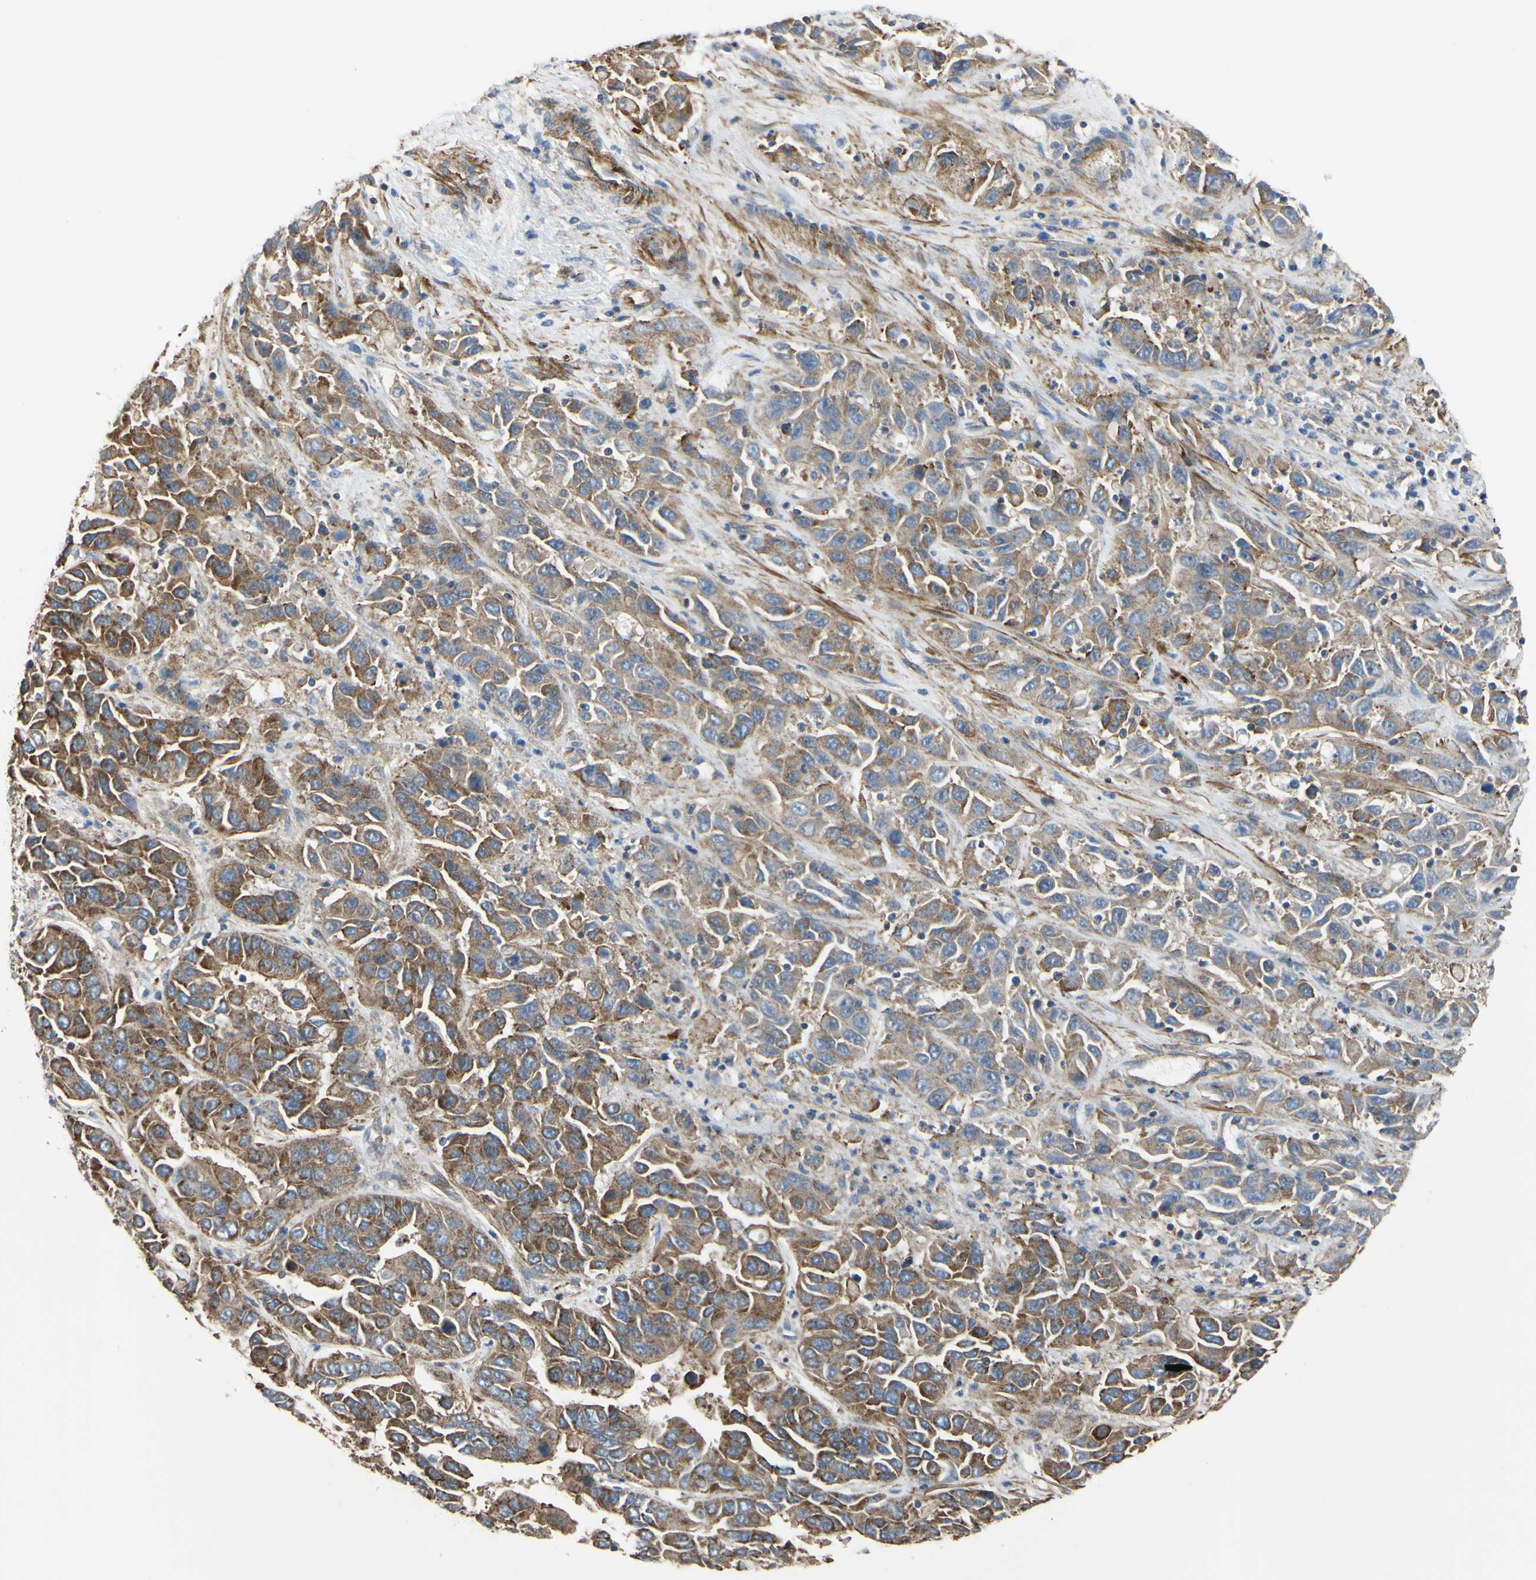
{"staining": {"intensity": "moderate", "quantity": ">75%", "location": "cytoplasmic/membranous"}, "tissue": "liver cancer", "cell_type": "Tumor cells", "image_type": "cancer", "snomed": [{"axis": "morphology", "description": "Cholangiocarcinoma"}, {"axis": "topography", "description": "Liver"}], "caption": "Immunohistochemistry (IHC) staining of liver cancer (cholangiocarcinoma), which reveals medium levels of moderate cytoplasmic/membranous positivity in approximately >75% of tumor cells indicating moderate cytoplasmic/membranous protein positivity. The staining was performed using DAB (3,3'-diaminobenzidine) (brown) for protein detection and nuclei were counterstained in hematoxylin (blue).", "gene": "BECN1", "patient": {"sex": "female", "age": 52}}